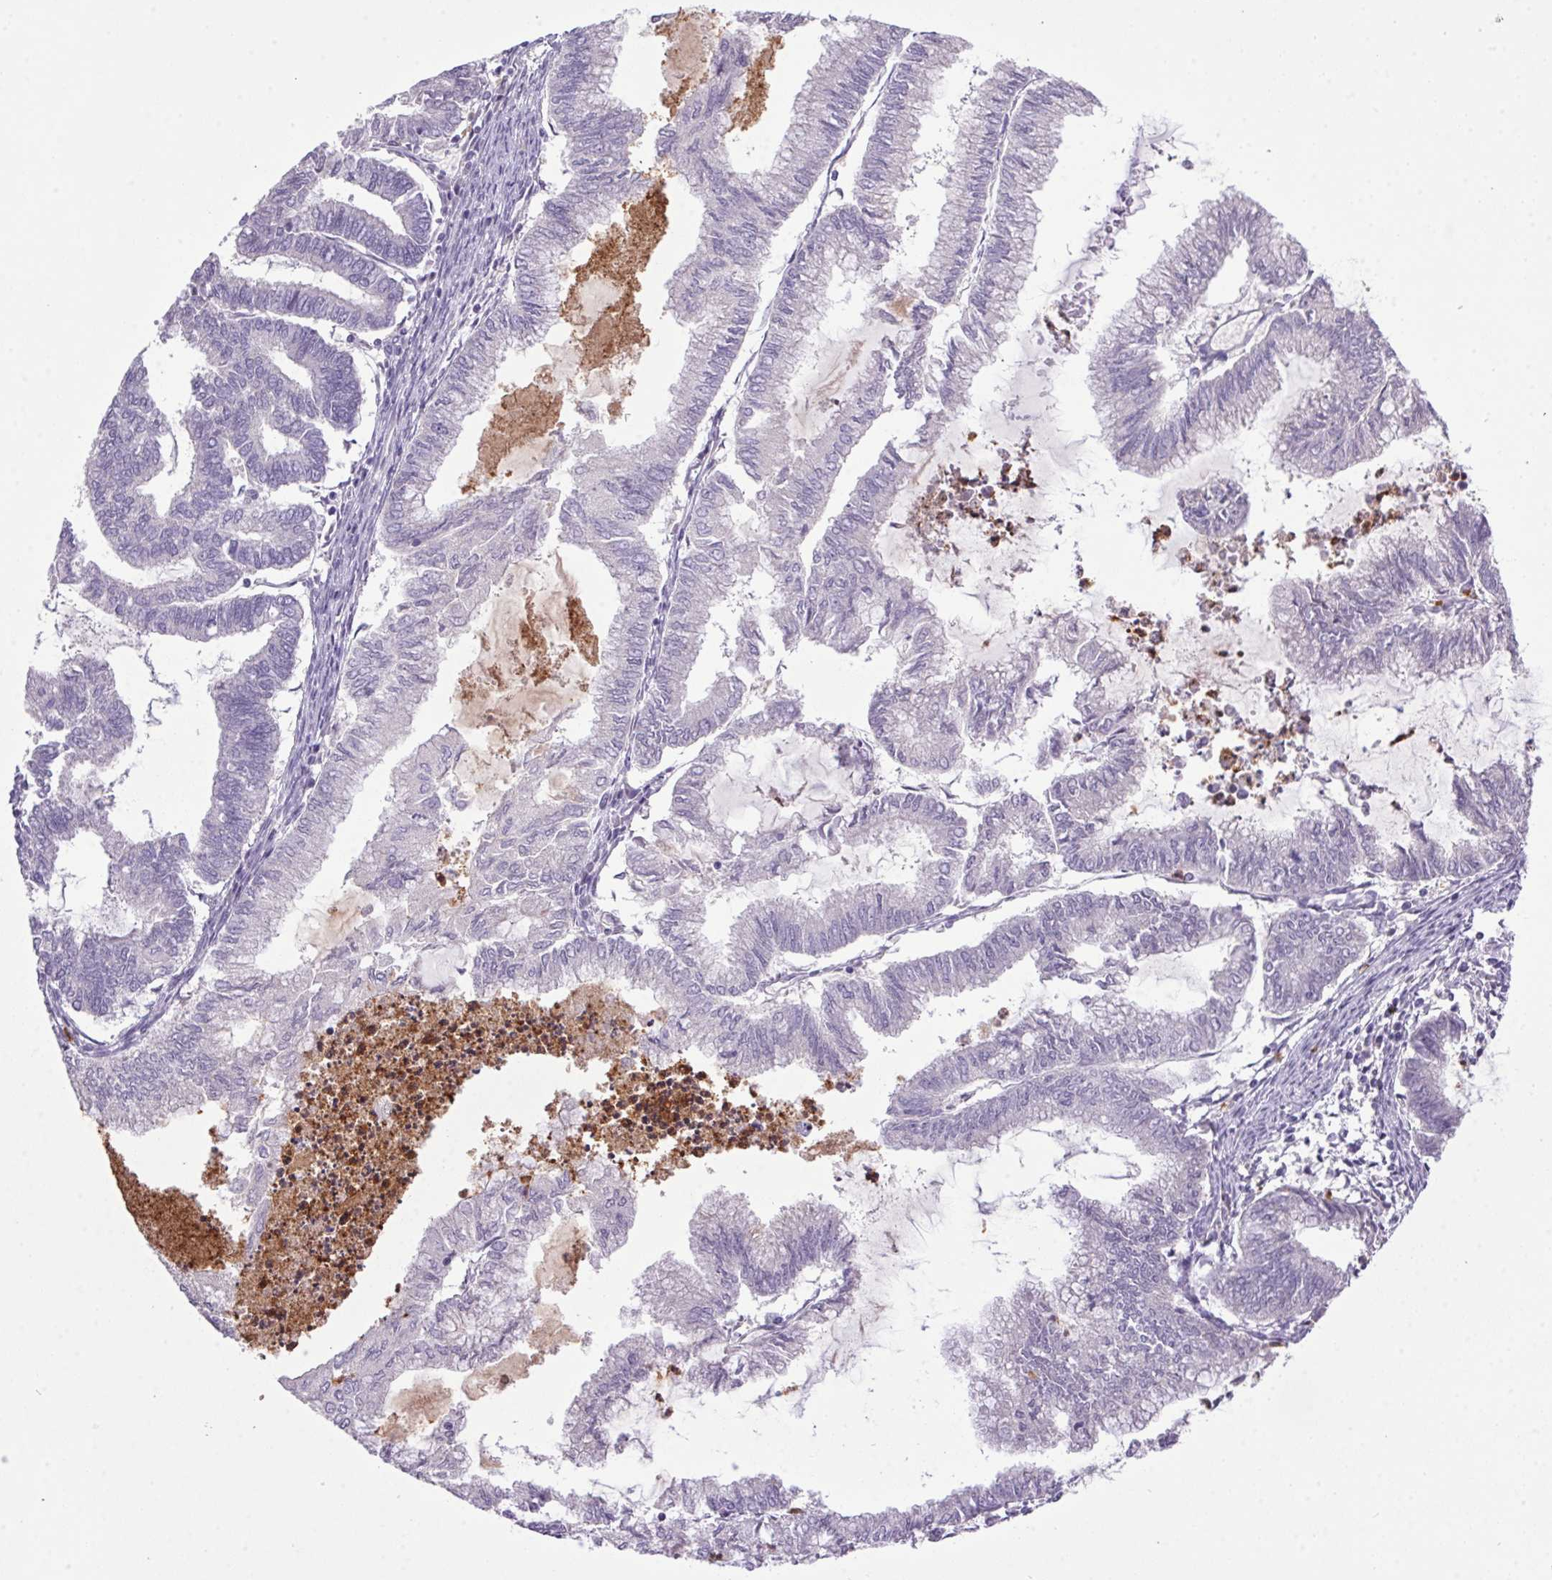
{"staining": {"intensity": "negative", "quantity": "none", "location": "none"}, "tissue": "endometrial cancer", "cell_type": "Tumor cells", "image_type": "cancer", "snomed": [{"axis": "morphology", "description": "Adenocarcinoma, NOS"}, {"axis": "topography", "description": "Endometrium"}], "caption": "Endometrial adenocarcinoma stained for a protein using immunohistochemistry reveals no staining tumor cells.", "gene": "TRDN", "patient": {"sex": "female", "age": 79}}